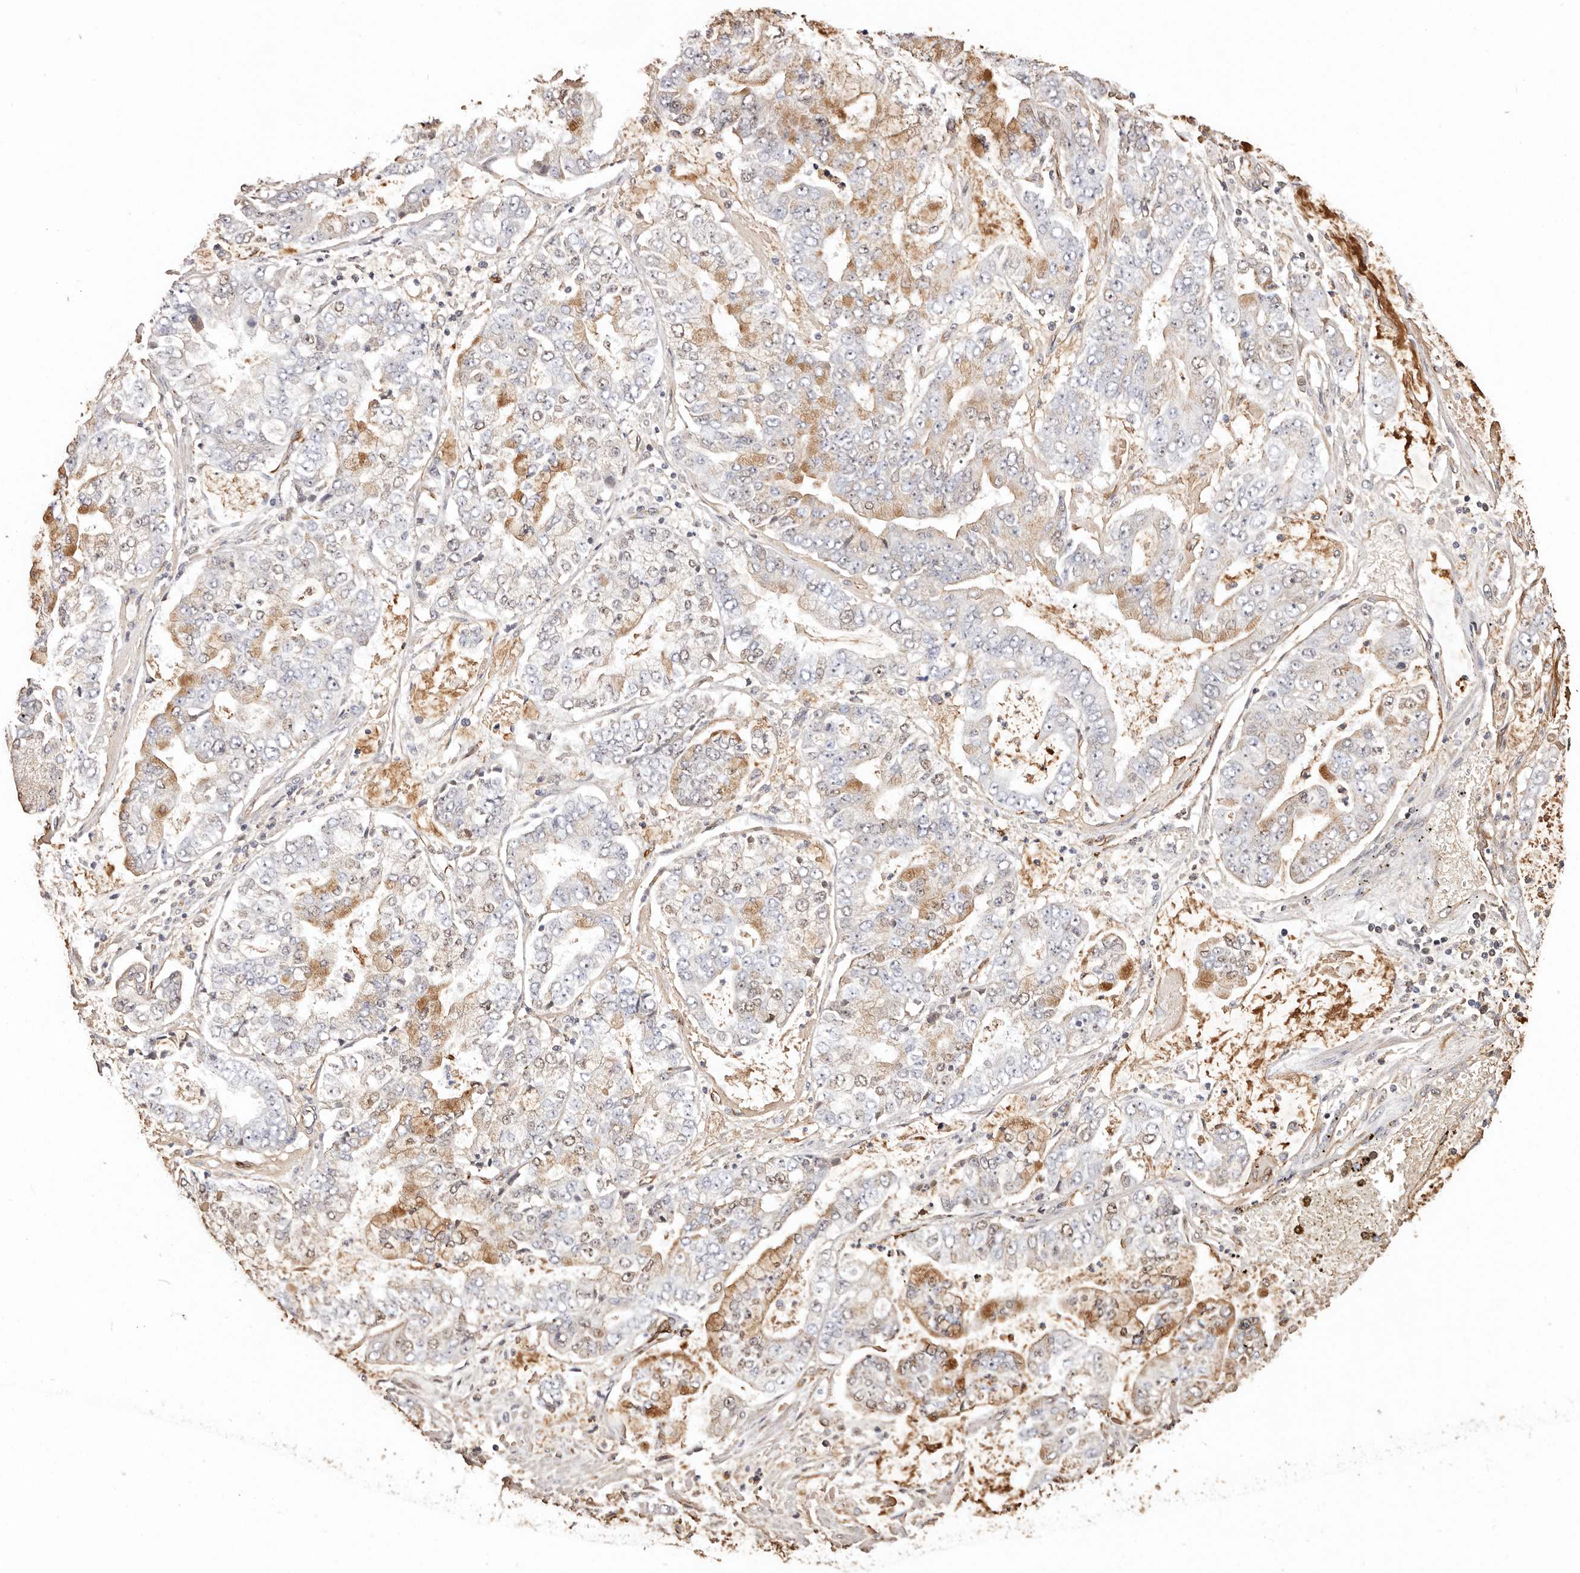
{"staining": {"intensity": "moderate", "quantity": "25%-75%", "location": "cytoplasmic/membranous"}, "tissue": "stomach cancer", "cell_type": "Tumor cells", "image_type": "cancer", "snomed": [{"axis": "morphology", "description": "Adenocarcinoma, NOS"}, {"axis": "topography", "description": "Stomach"}], "caption": "Tumor cells show medium levels of moderate cytoplasmic/membranous positivity in about 25%-75% of cells in human stomach cancer (adenocarcinoma). (Brightfield microscopy of DAB IHC at high magnification).", "gene": "ZNF557", "patient": {"sex": "male", "age": 76}}